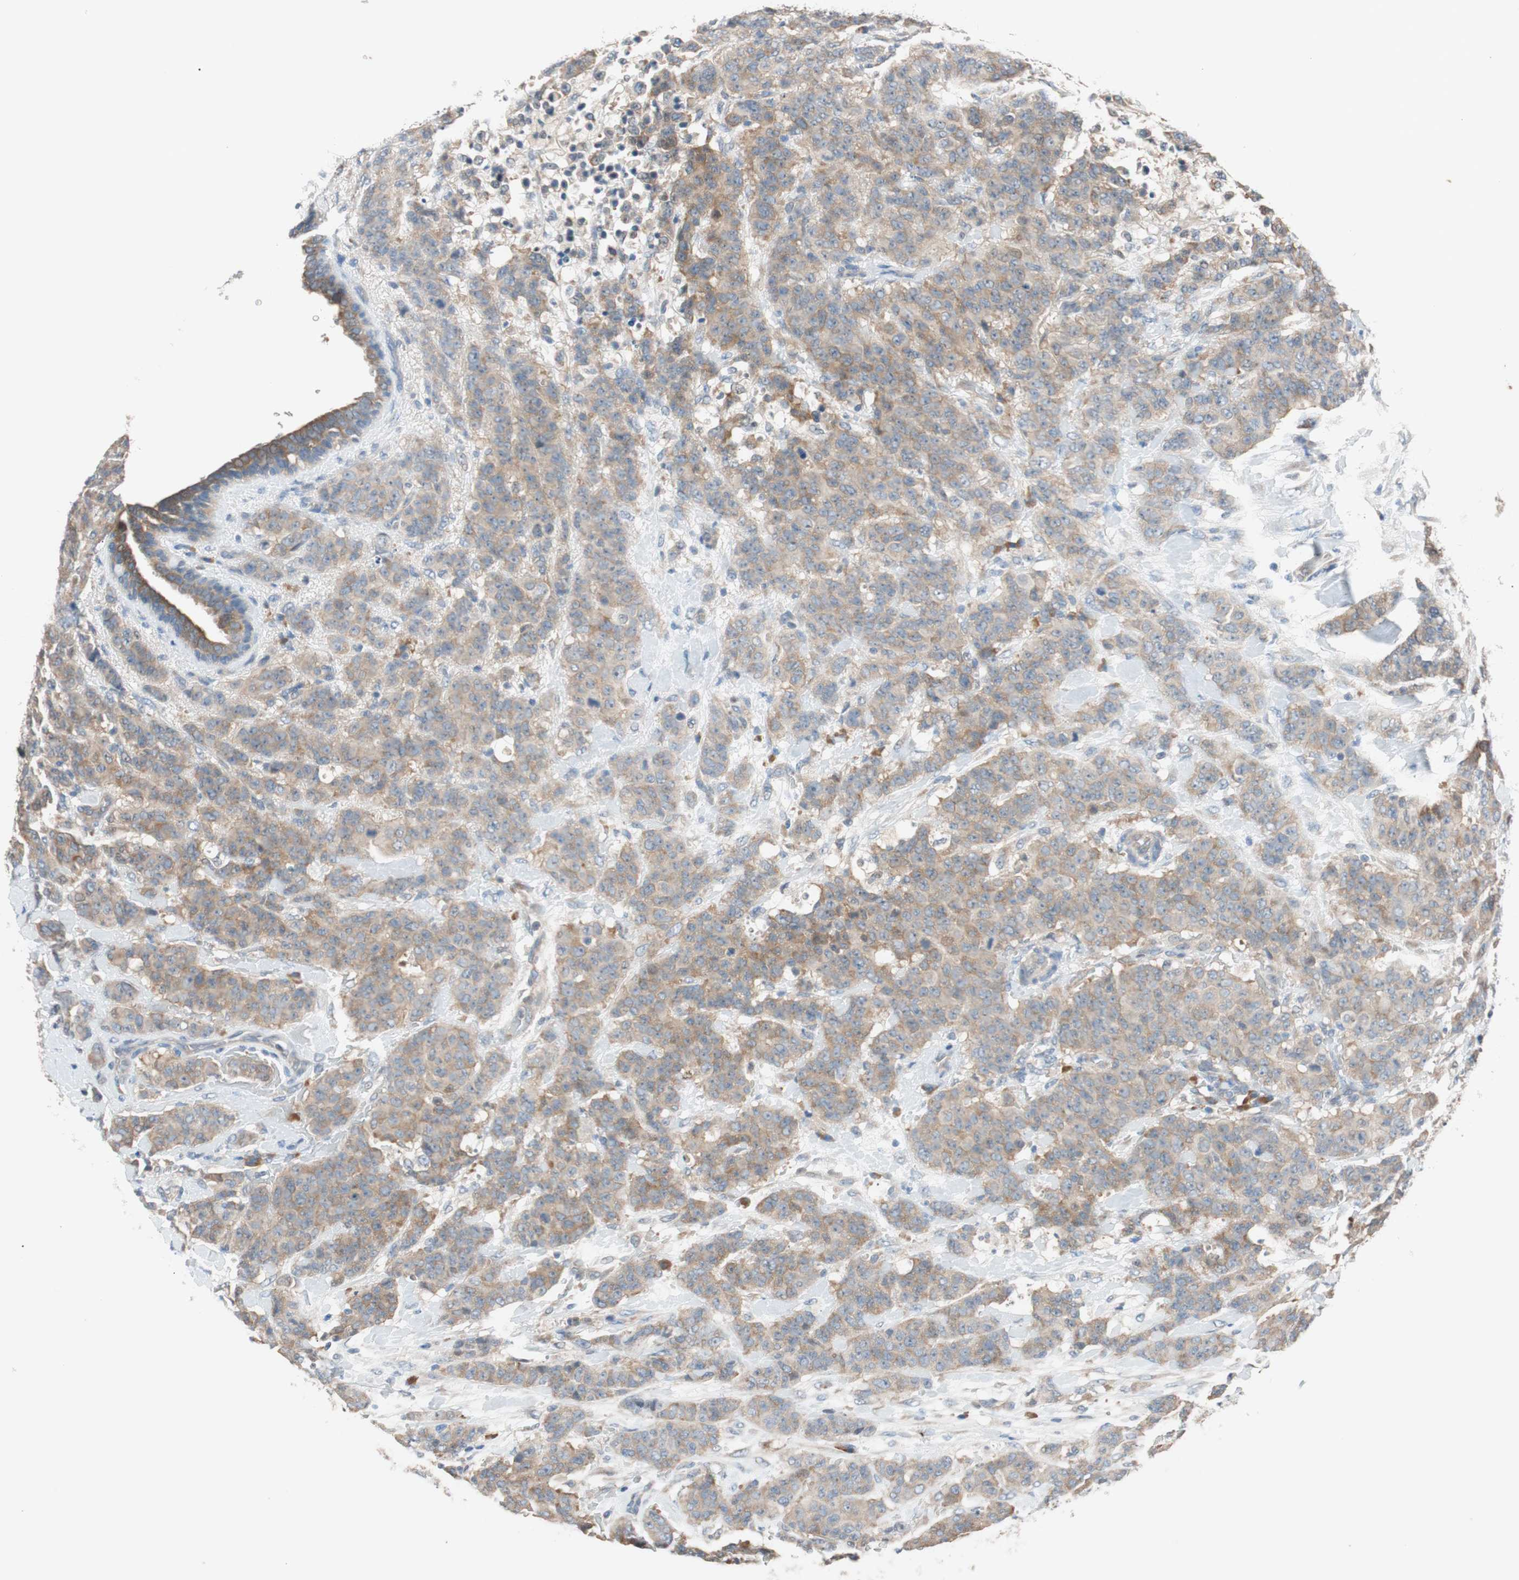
{"staining": {"intensity": "moderate", "quantity": ">75%", "location": "cytoplasmic/membranous"}, "tissue": "breast cancer", "cell_type": "Tumor cells", "image_type": "cancer", "snomed": [{"axis": "morphology", "description": "Duct carcinoma"}, {"axis": "topography", "description": "Breast"}], "caption": "Protein staining by immunohistochemistry displays moderate cytoplasmic/membranous expression in approximately >75% of tumor cells in breast cancer.", "gene": "PCK1", "patient": {"sex": "female", "age": 40}}